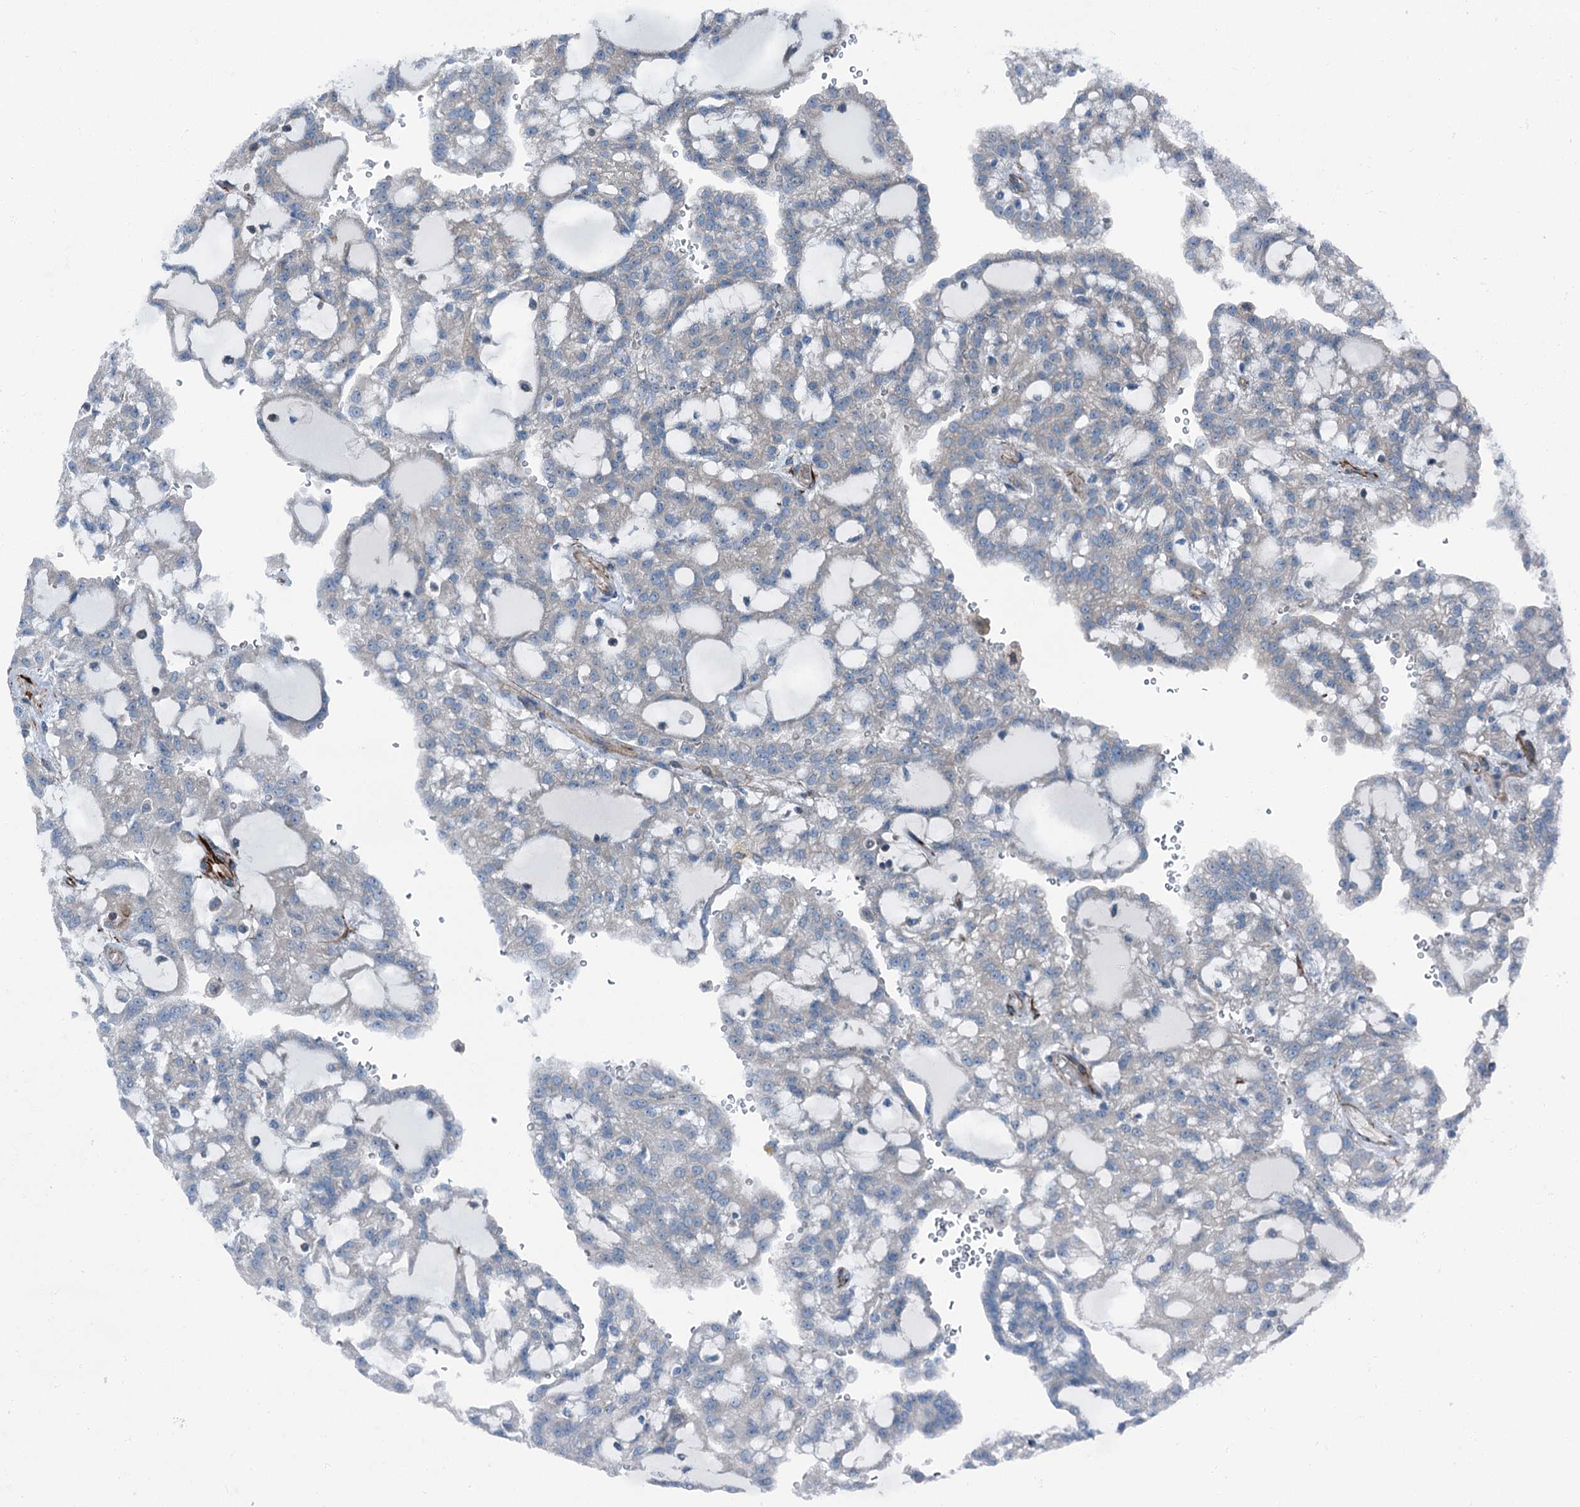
{"staining": {"intensity": "negative", "quantity": "none", "location": "none"}, "tissue": "renal cancer", "cell_type": "Tumor cells", "image_type": "cancer", "snomed": [{"axis": "morphology", "description": "Adenocarcinoma, NOS"}, {"axis": "topography", "description": "Kidney"}], "caption": "Immunohistochemical staining of human renal adenocarcinoma reveals no significant expression in tumor cells.", "gene": "AXL", "patient": {"sex": "male", "age": 63}}